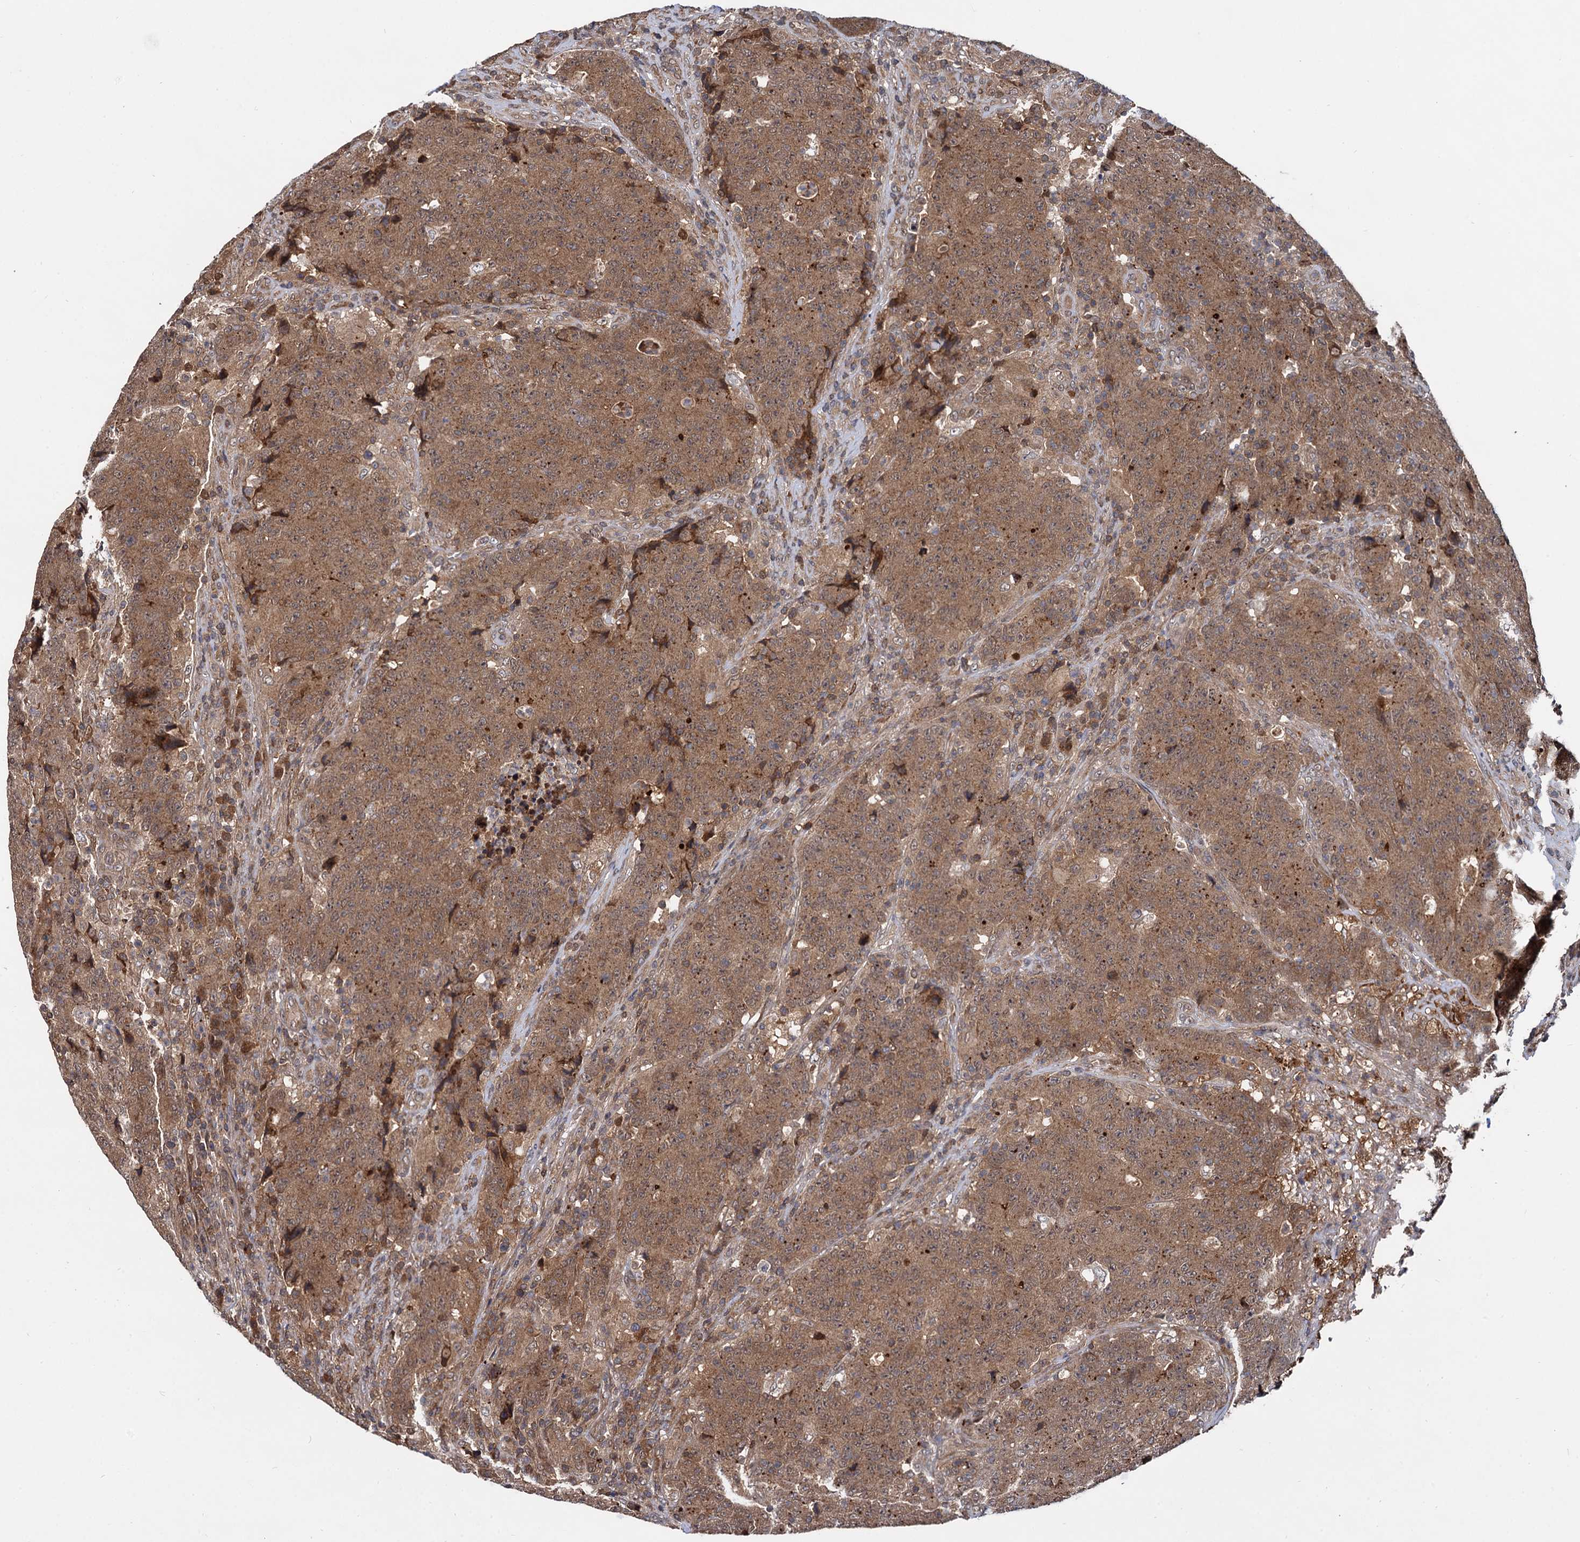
{"staining": {"intensity": "moderate", "quantity": ">75%", "location": "cytoplasmic/membranous"}, "tissue": "colorectal cancer", "cell_type": "Tumor cells", "image_type": "cancer", "snomed": [{"axis": "morphology", "description": "Adenocarcinoma, NOS"}, {"axis": "topography", "description": "Colon"}], "caption": "Moderate cytoplasmic/membranous positivity is present in about >75% of tumor cells in adenocarcinoma (colorectal).", "gene": "SELENOP", "patient": {"sex": "female", "age": 75}}